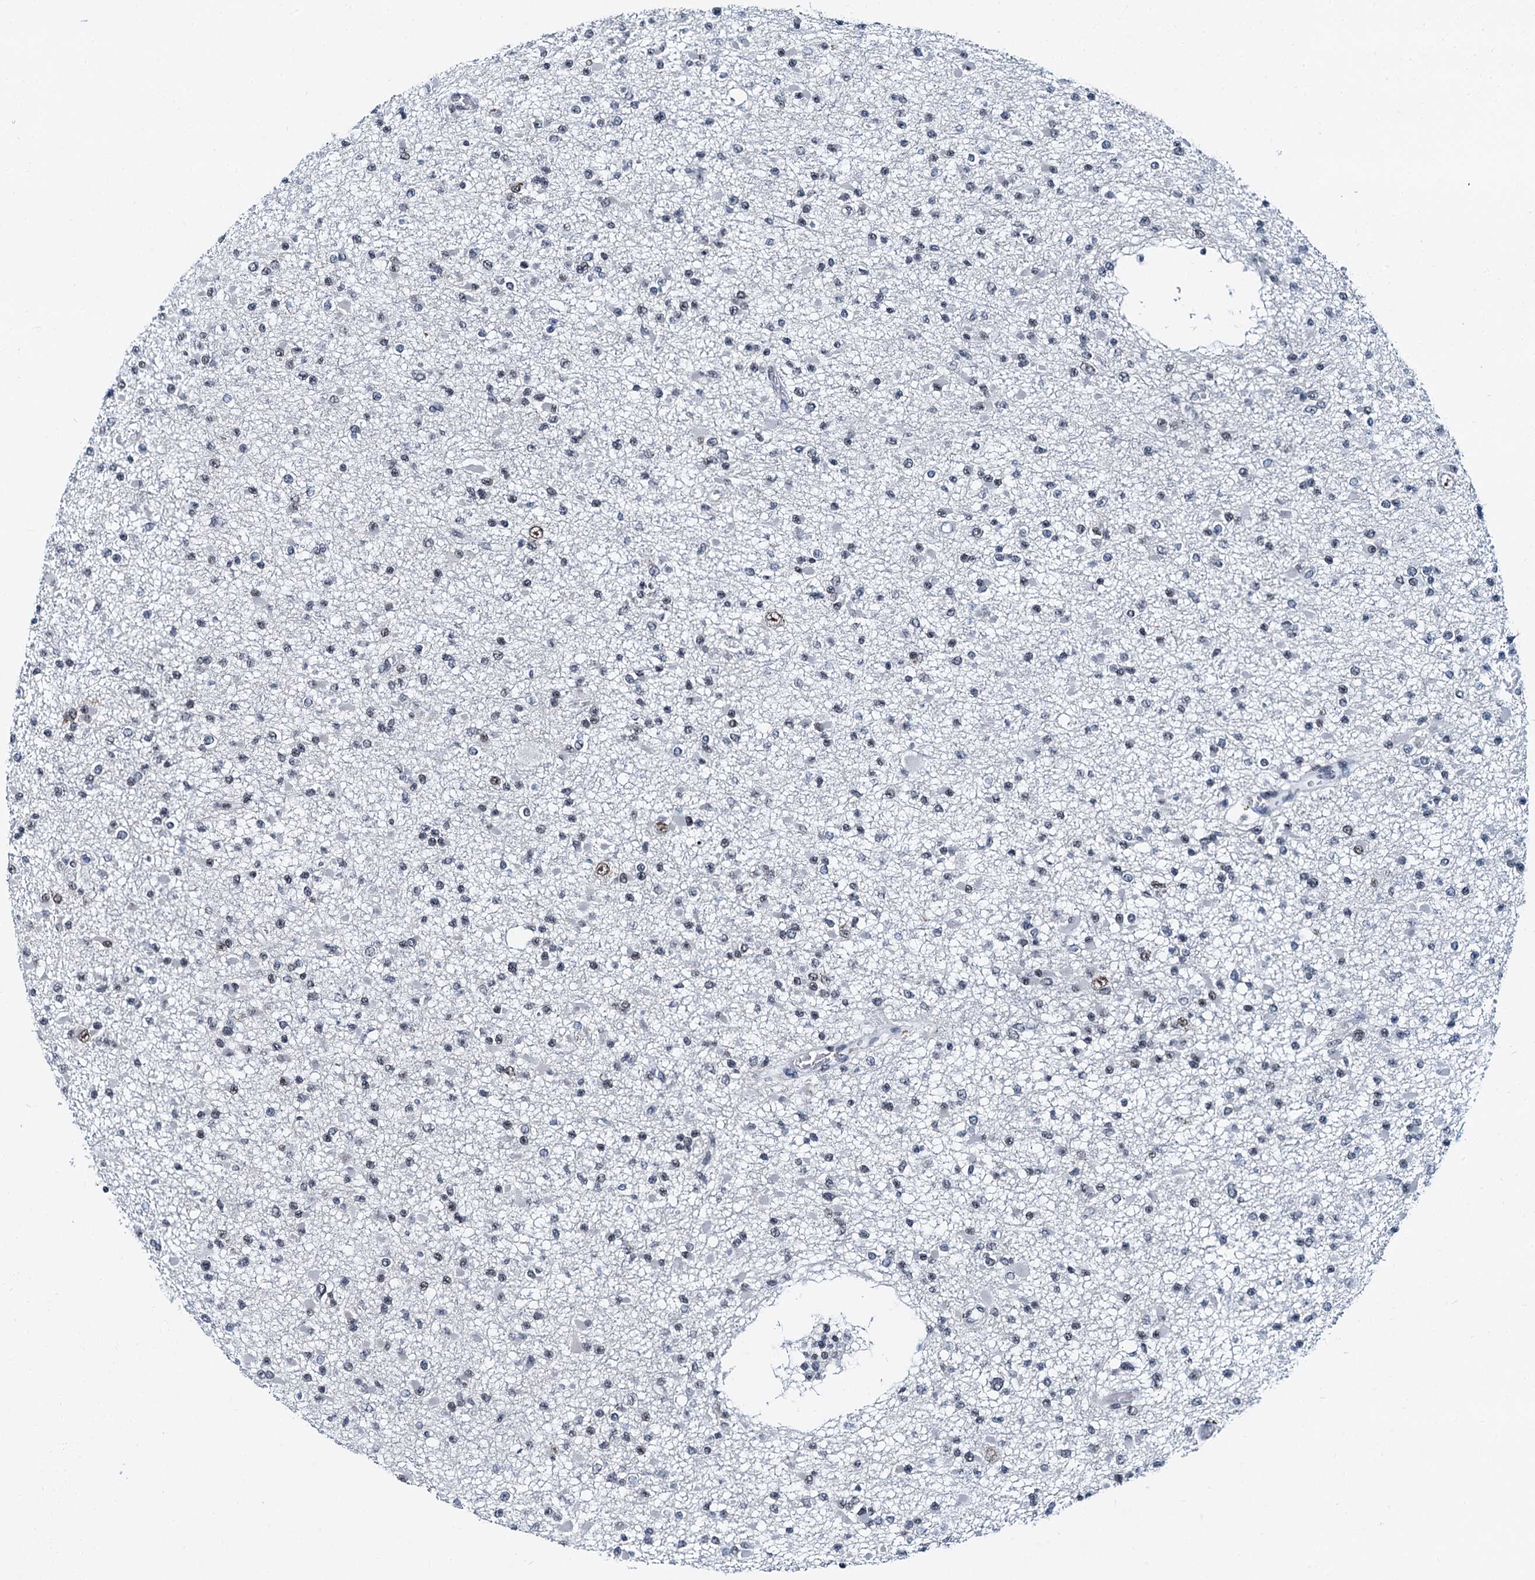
{"staining": {"intensity": "negative", "quantity": "none", "location": "none"}, "tissue": "glioma", "cell_type": "Tumor cells", "image_type": "cancer", "snomed": [{"axis": "morphology", "description": "Glioma, malignant, Low grade"}, {"axis": "topography", "description": "Brain"}], "caption": "Immunohistochemistry of human low-grade glioma (malignant) reveals no positivity in tumor cells.", "gene": "SNRPD1", "patient": {"sex": "female", "age": 22}}